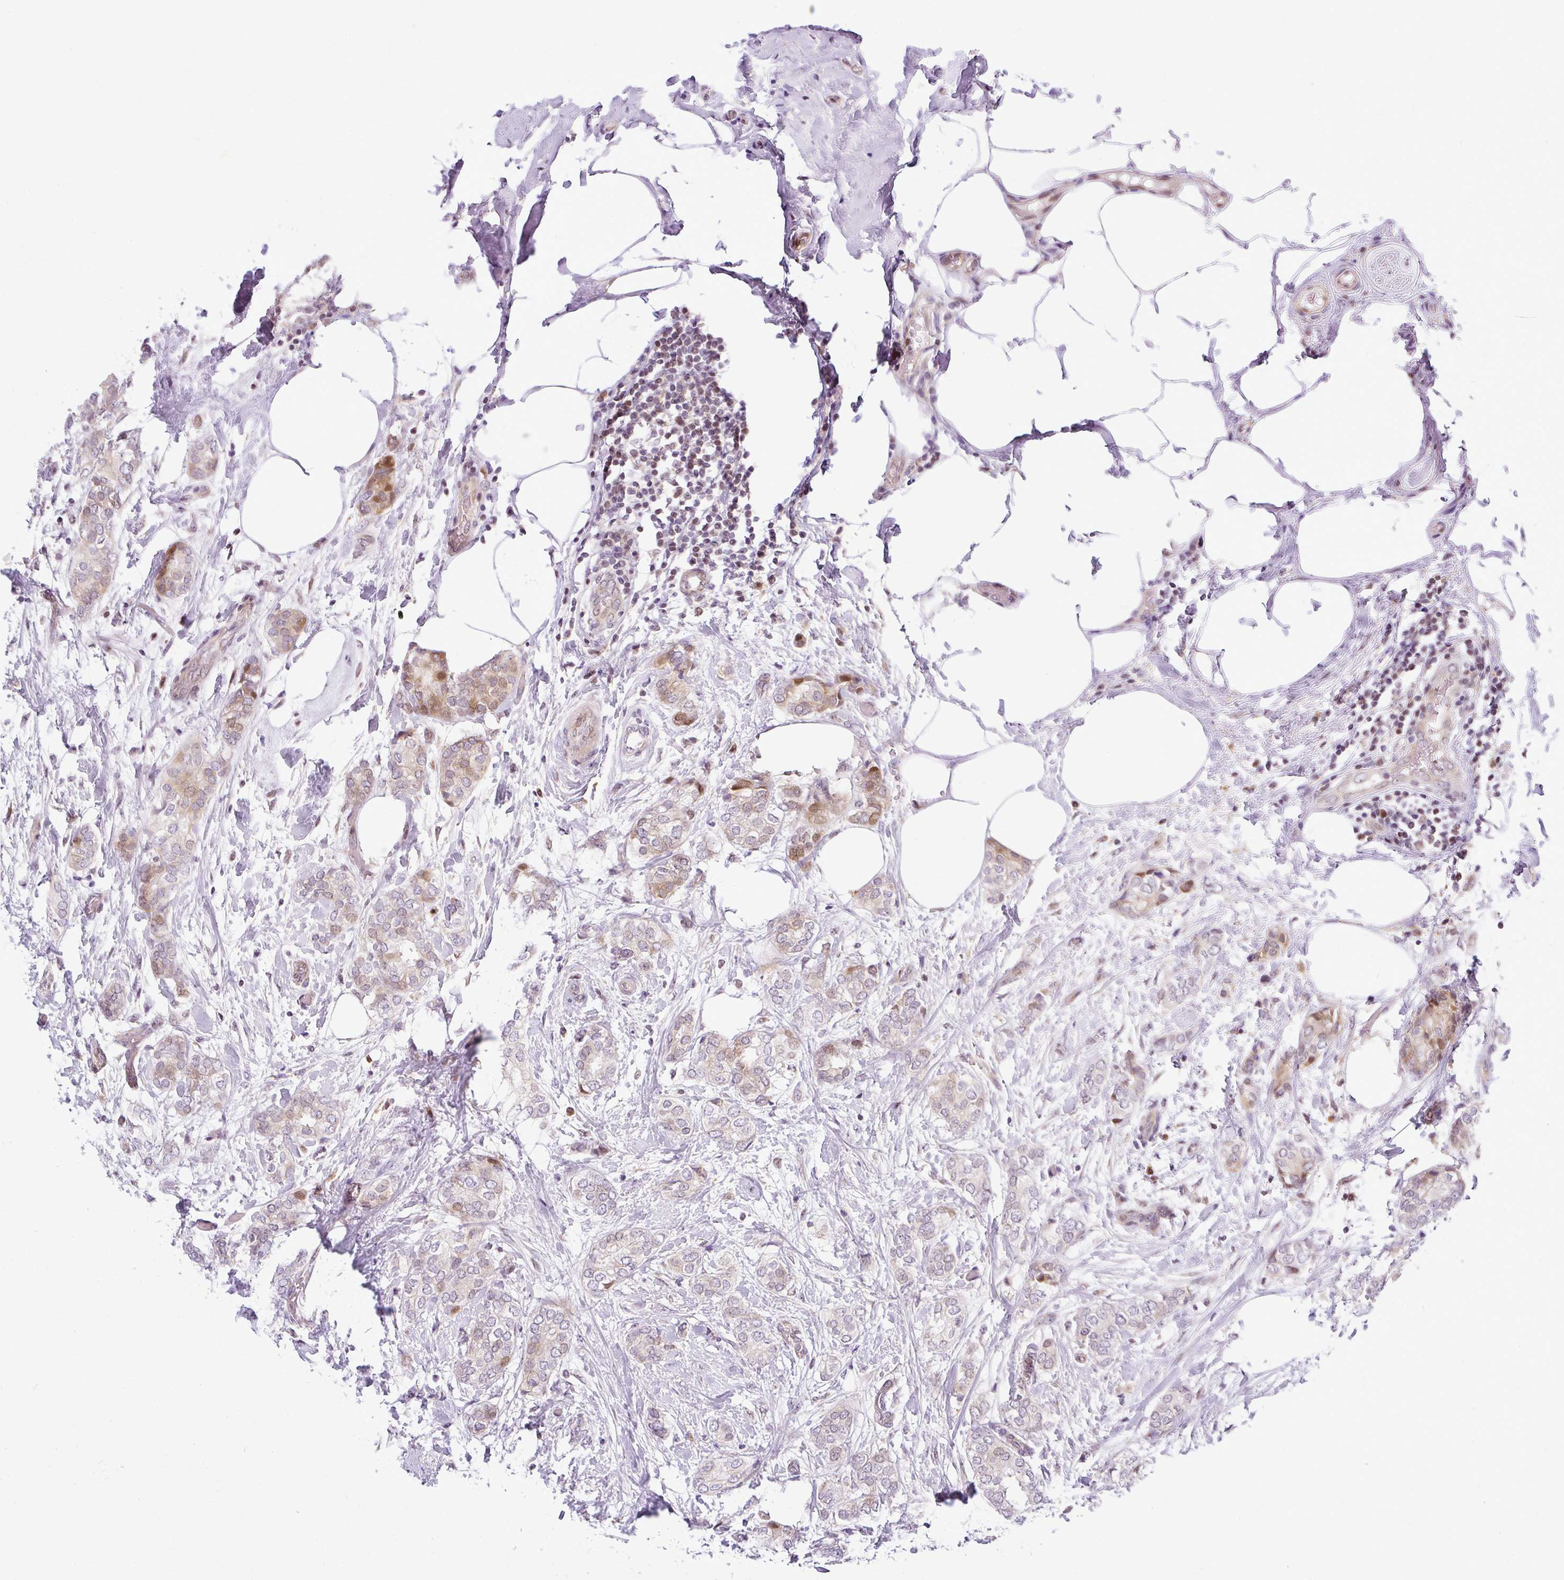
{"staining": {"intensity": "moderate", "quantity": "<25%", "location": "cytoplasmic/membranous,nuclear"}, "tissue": "breast cancer", "cell_type": "Tumor cells", "image_type": "cancer", "snomed": [{"axis": "morphology", "description": "Duct carcinoma"}, {"axis": "topography", "description": "Breast"}], "caption": "The immunohistochemical stain labels moderate cytoplasmic/membranous and nuclear positivity in tumor cells of breast intraductal carcinoma tissue.", "gene": "NDUFB2", "patient": {"sex": "female", "age": 73}}